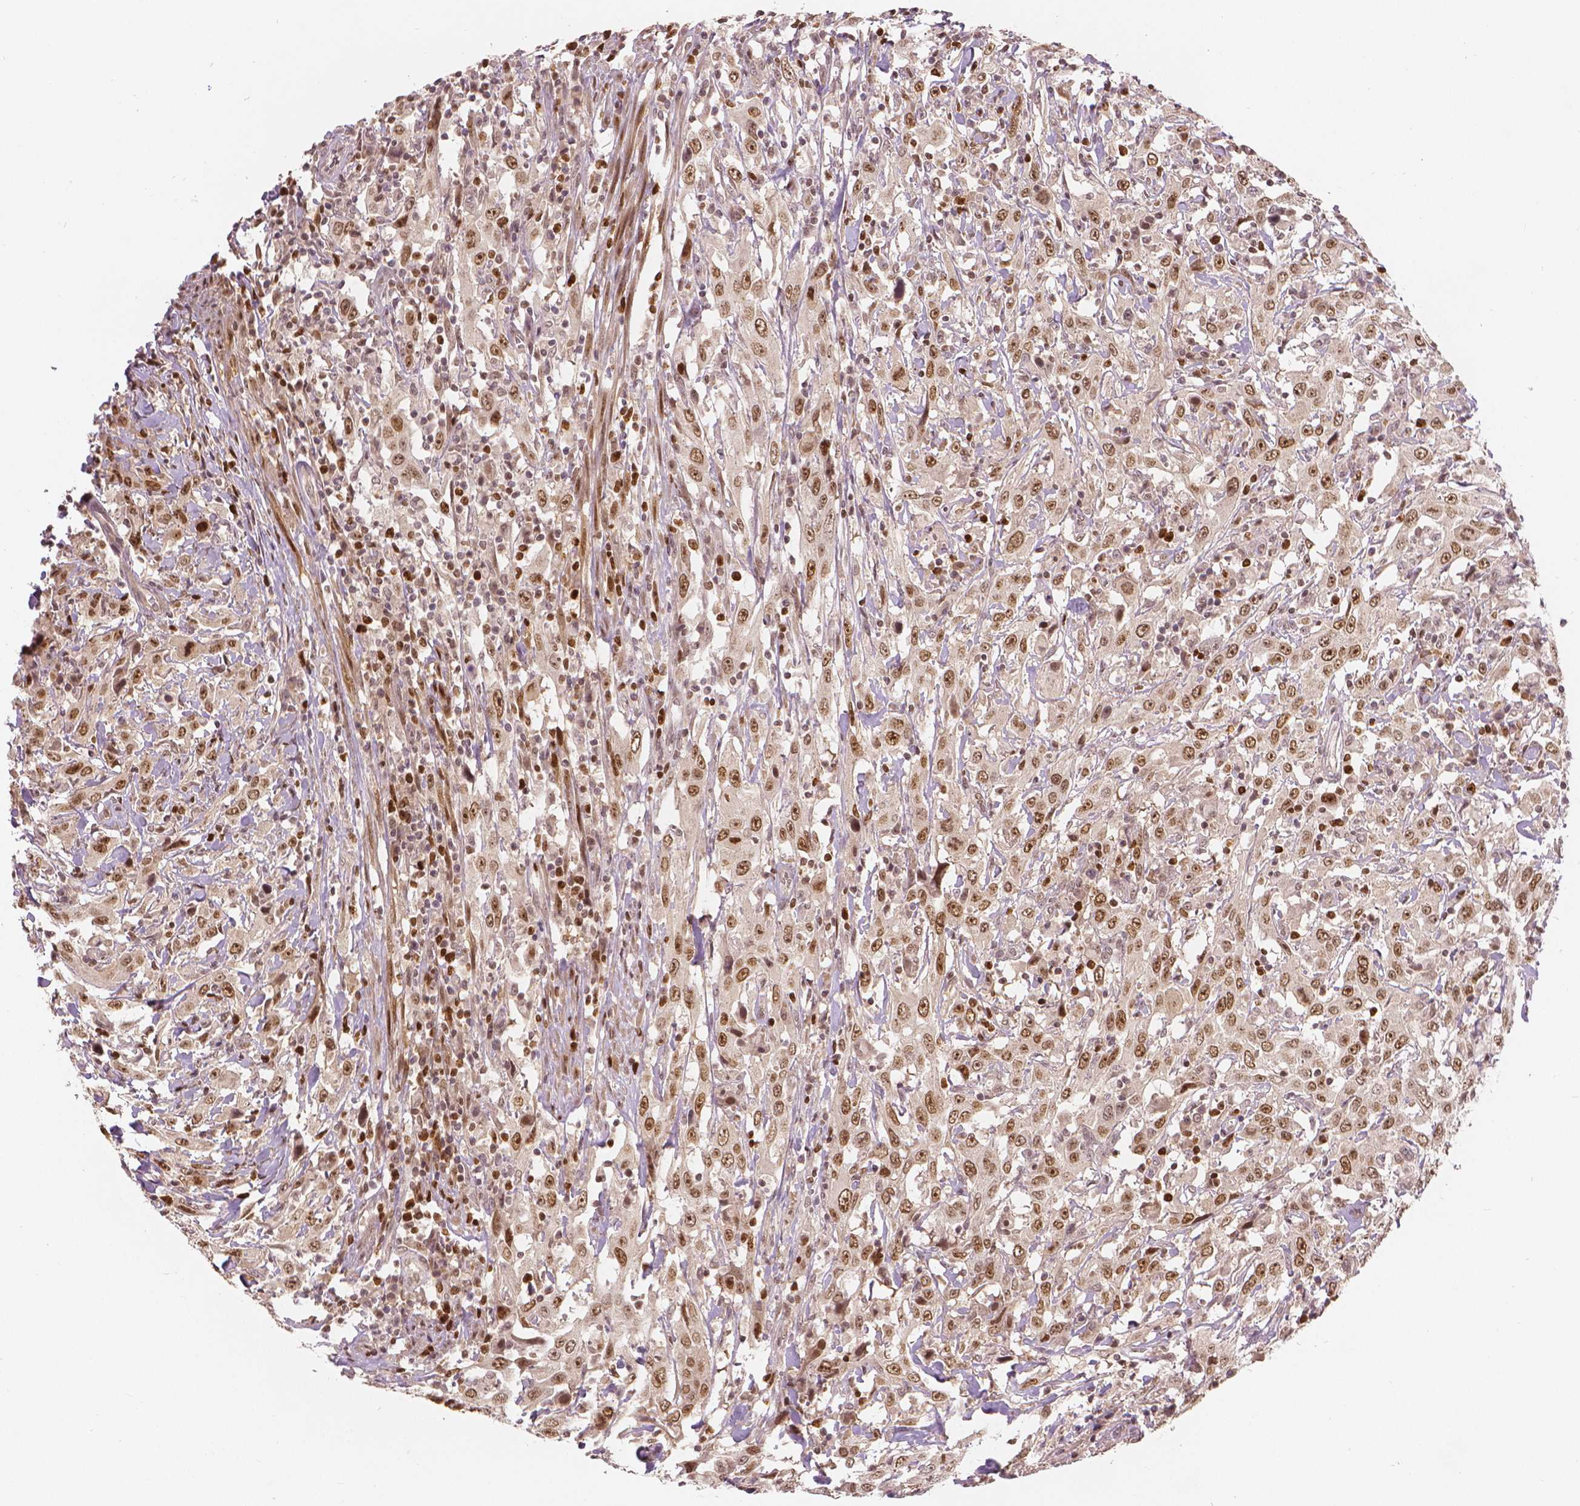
{"staining": {"intensity": "moderate", "quantity": ">75%", "location": "nuclear"}, "tissue": "urothelial cancer", "cell_type": "Tumor cells", "image_type": "cancer", "snomed": [{"axis": "morphology", "description": "Urothelial carcinoma, High grade"}, {"axis": "topography", "description": "Urinary bladder"}], "caption": "Moderate nuclear positivity for a protein is identified in about >75% of tumor cells of high-grade urothelial carcinoma using immunohistochemistry.", "gene": "NSD2", "patient": {"sex": "male", "age": 61}}